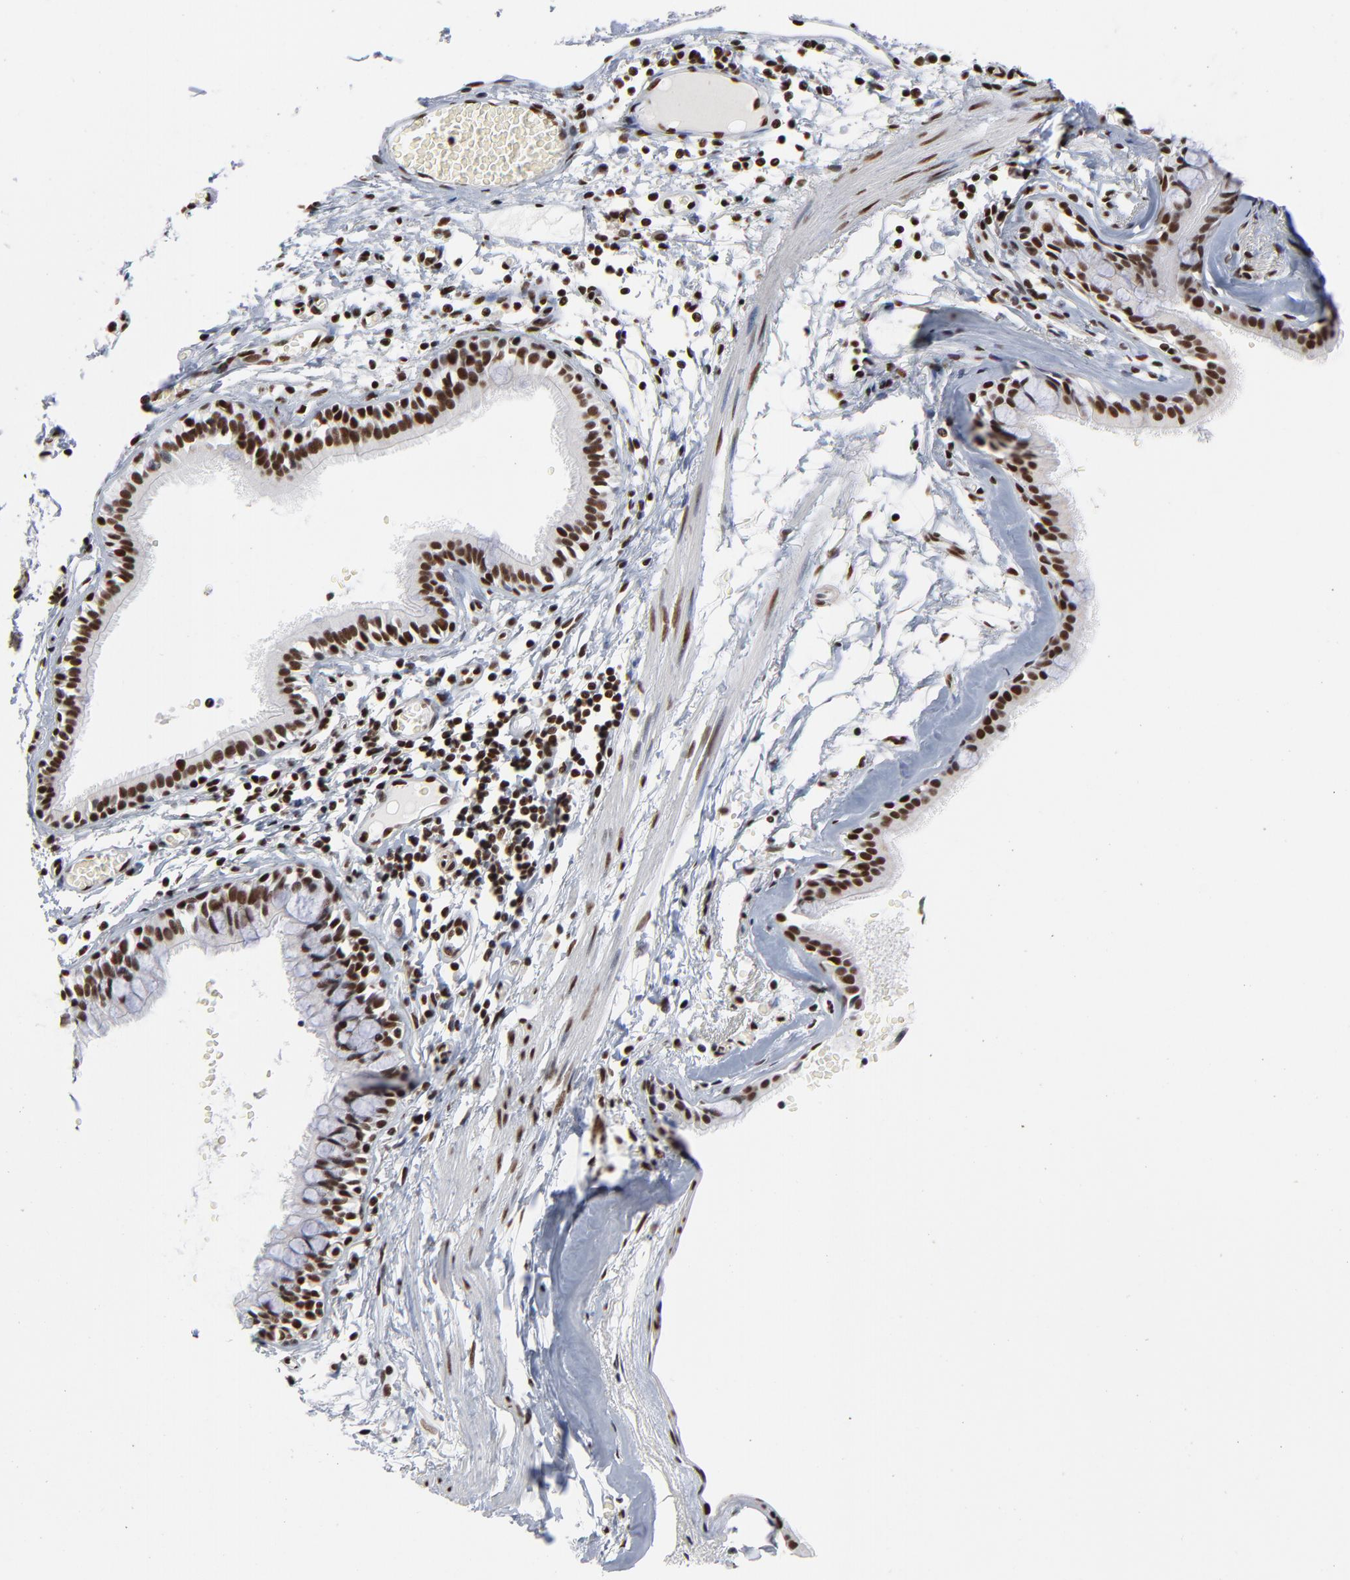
{"staining": {"intensity": "strong", "quantity": ">75%", "location": "nuclear"}, "tissue": "bronchus", "cell_type": "Respiratory epithelial cells", "image_type": "normal", "snomed": [{"axis": "morphology", "description": "Normal tissue, NOS"}, {"axis": "topography", "description": "Bronchus"}, {"axis": "topography", "description": "Lung"}], "caption": "A histopathology image showing strong nuclear staining in approximately >75% of respiratory epithelial cells in benign bronchus, as visualized by brown immunohistochemical staining.", "gene": "CREB1", "patient": {"sex": "female", "age": 56}}